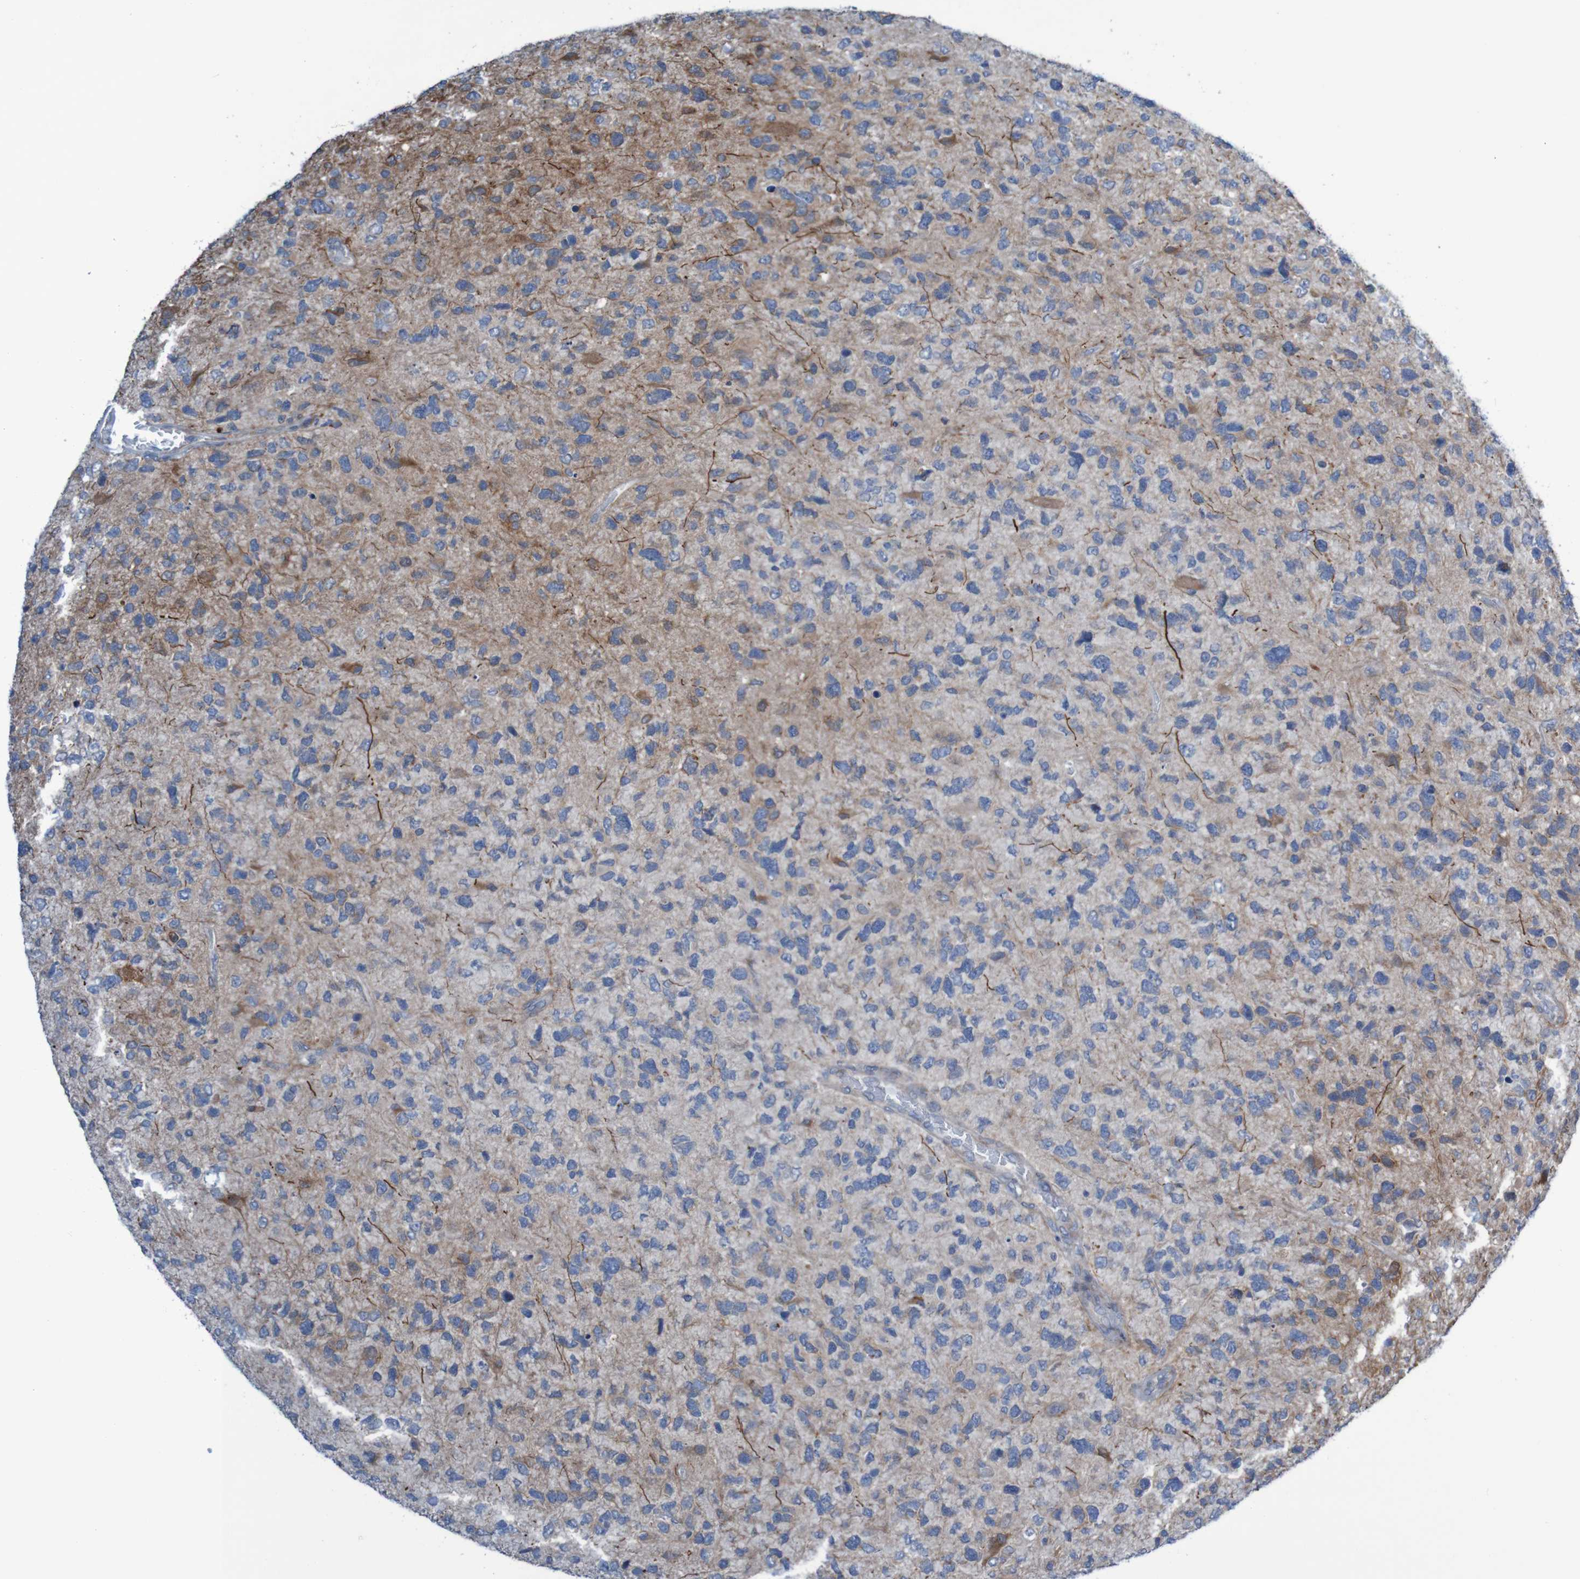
{"staining": {"intensity": "moderate", "quantity": "<25%", "location": "cytoplasmic/membranous"}, "tissue": "glioma", "cell_type": "Tumor cells", "image_type": "cancer", "snomed": [{"axis": "morphology", "description": "Glioma, malignant, High grade"}, {"axis": "topography", "description": "Brain"}], "caption": "Tumor cells demonstrate moderate cytoplasmic/membranous expression in approximately <25% of cells in glioma.", "gene": "ANGPT4", "patient": {"sex": "female", "age": 58}}